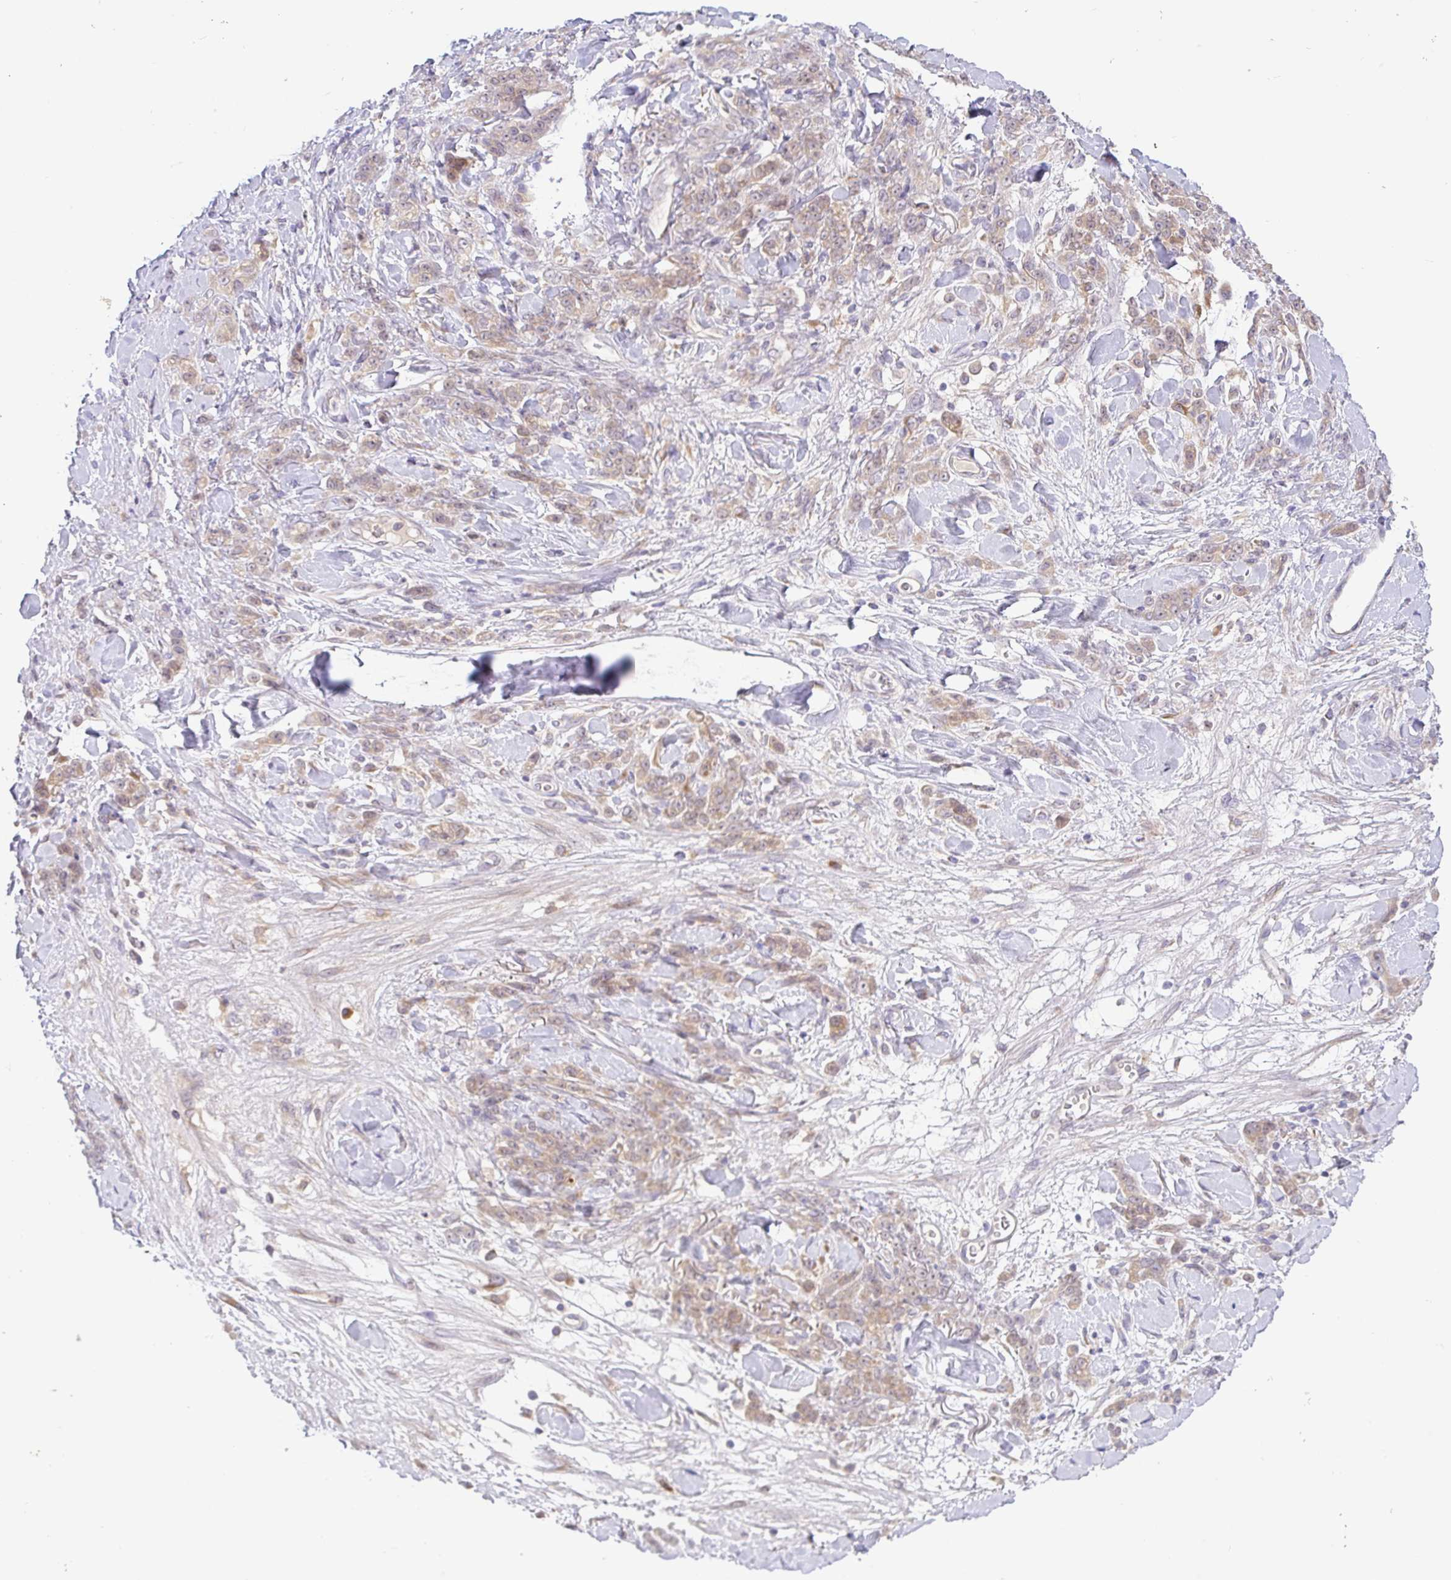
{"staining": {"intensity": "weak", "quantity": ">75%", "location": "cytoplasmic/membranous"}, "tissue": "stomach cancer", "cell_type": "Tumor cells", "image_type": "cancer", "snomed": [{"axis": "morphology", "description": "Normal tissue, NOS"}, {"axis": "morphology", "description": "Adenocarcinoma, NOS"}, {"axis": "topography", "description": "Stomach"}], "caption": "High-magnification brightfield microscopy of stomach cancer stained with DAB (3,3'-diaminobenzidine) (brown) and counterstained with hematoxylin (blue). tumor cells exhibit weak cytoplasmic/membranous expression is present in approximately>75% of cells.", "gene": "DERL2", "patient": {"sex": "male", "age": 82}}